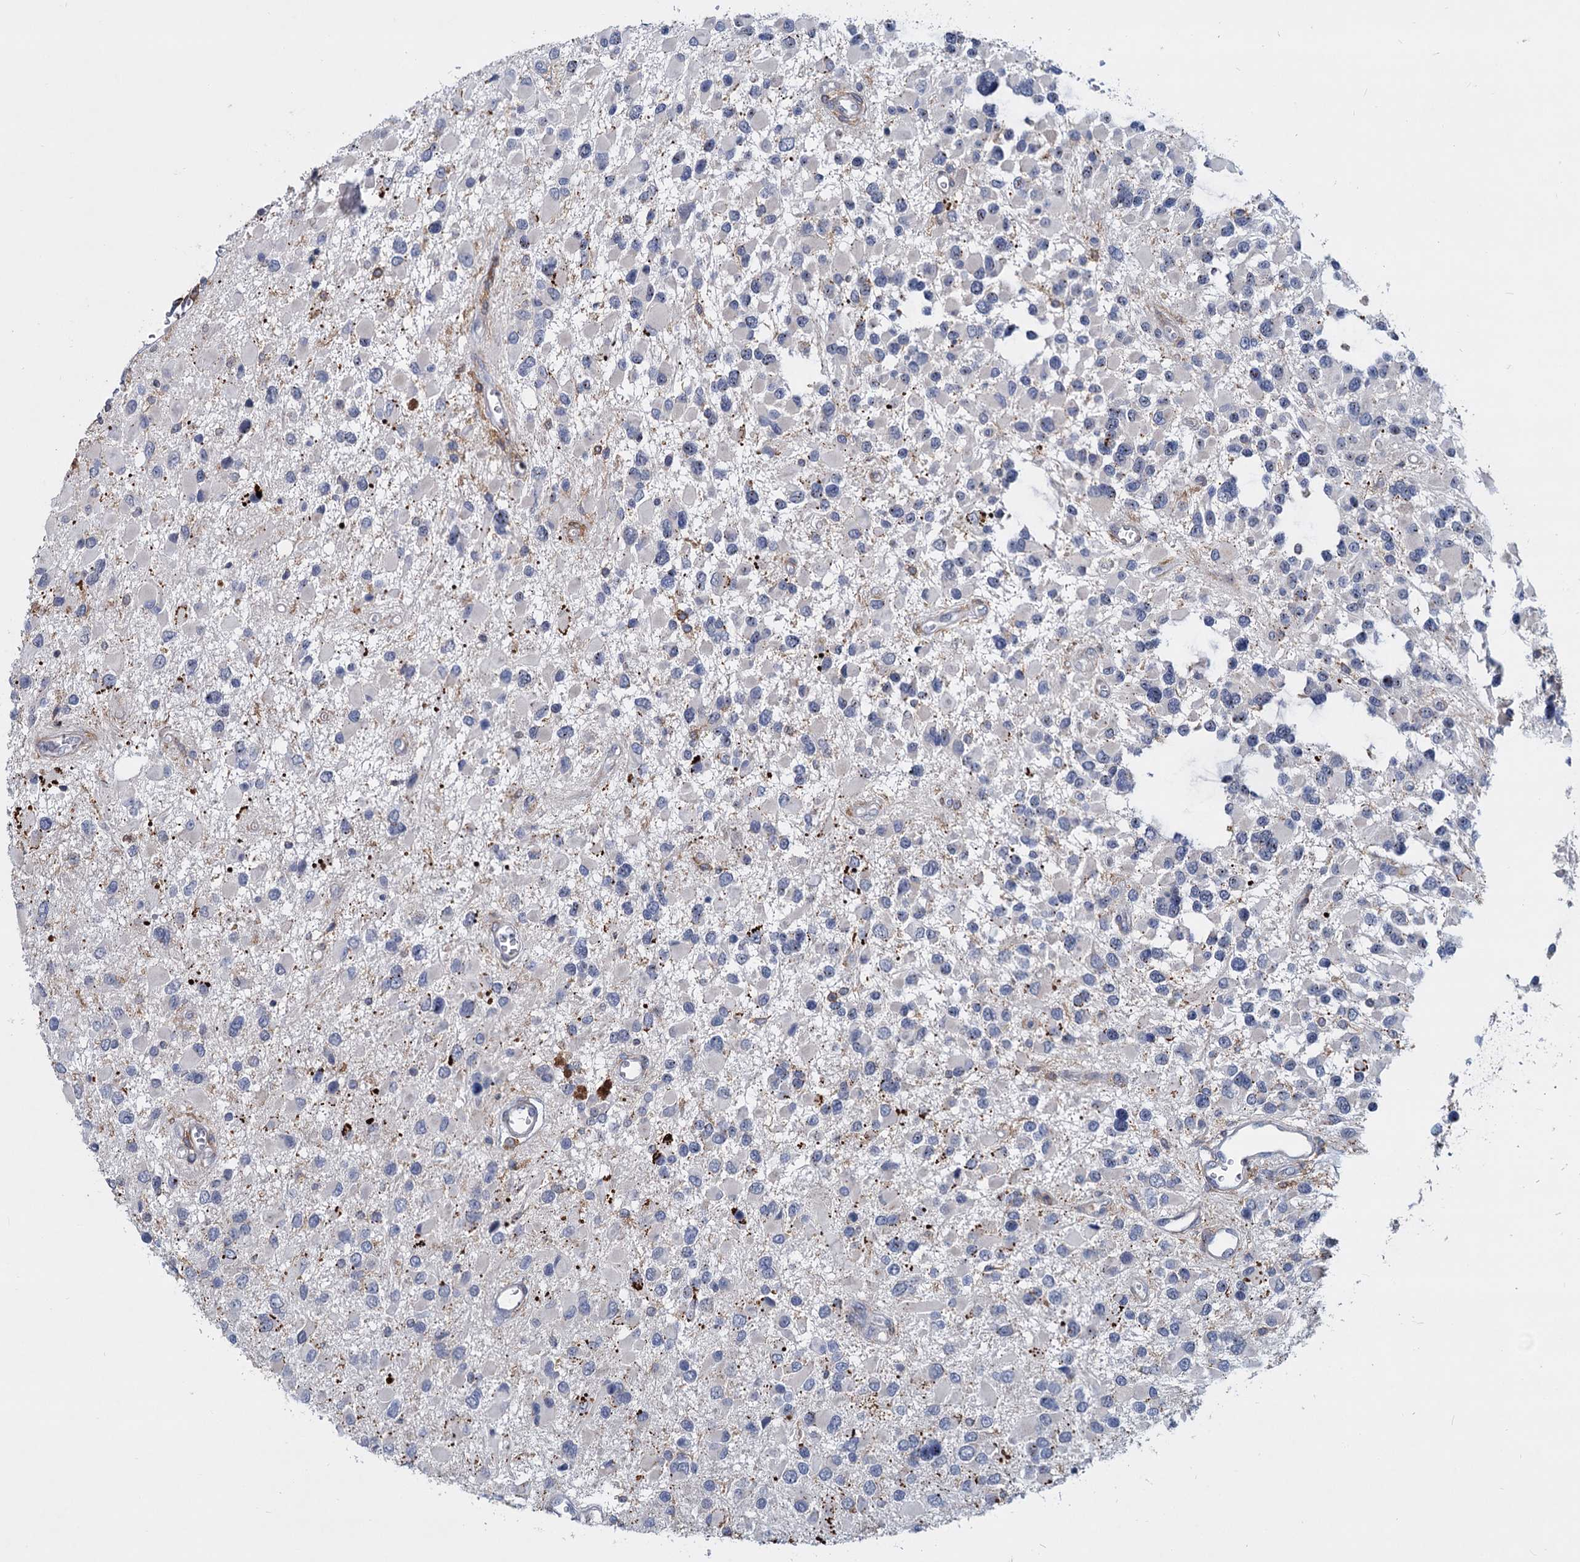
{"staining": {"intensity": "negative", "quantity": "none", "location": "none"}, "tissue": "glioma", "cell_type": "Tumor cells", "image_type": "cancer", "snomed": [{"axis": "morphology", "description": "Glioma, malignant, High grade"}, {"axis": "topography", "description": "Brain"}], "caption": "There is no significant staining in tumor cells of glioma.", "gene": "LRCH4", "patient": {"sex": "male", "age": 53}}